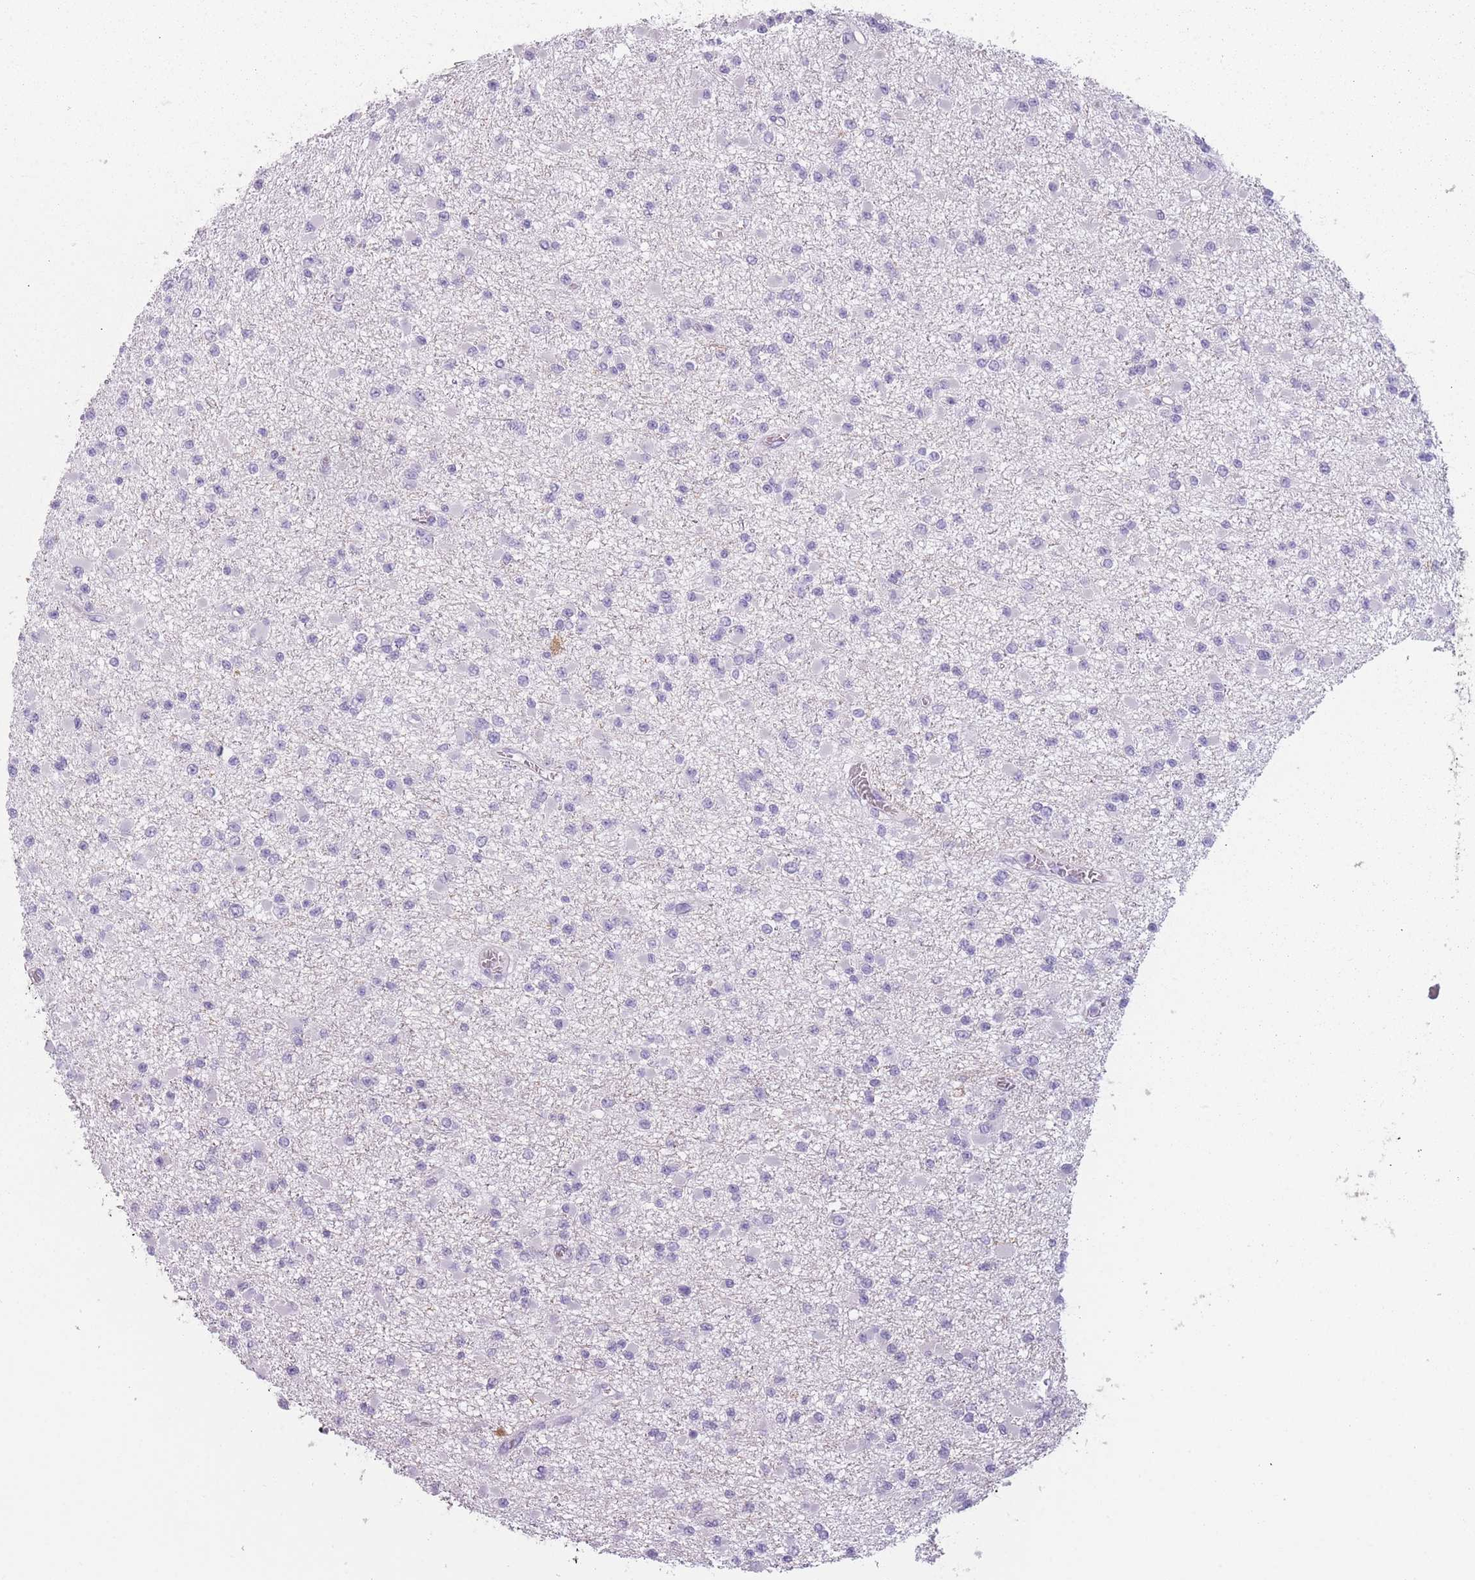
{"staining": {"intensity": "negative", "quantity": "none", "location": "none"}, "tissue": "glioma", "cell_type": "Tumor cells", "image_type": "cancer", "snomed": [{"axis": "morphology", "description": "Glioma, malignant, Low grade"}, {"axis": "topography", "description": "Brain"}], "caption": "IHC histopathology image of glioma stained for a protein (brown), which shows no expression in tumor cells.", "gene": "PPFIA3", "patient": {"sex": "female", "age": 22}}